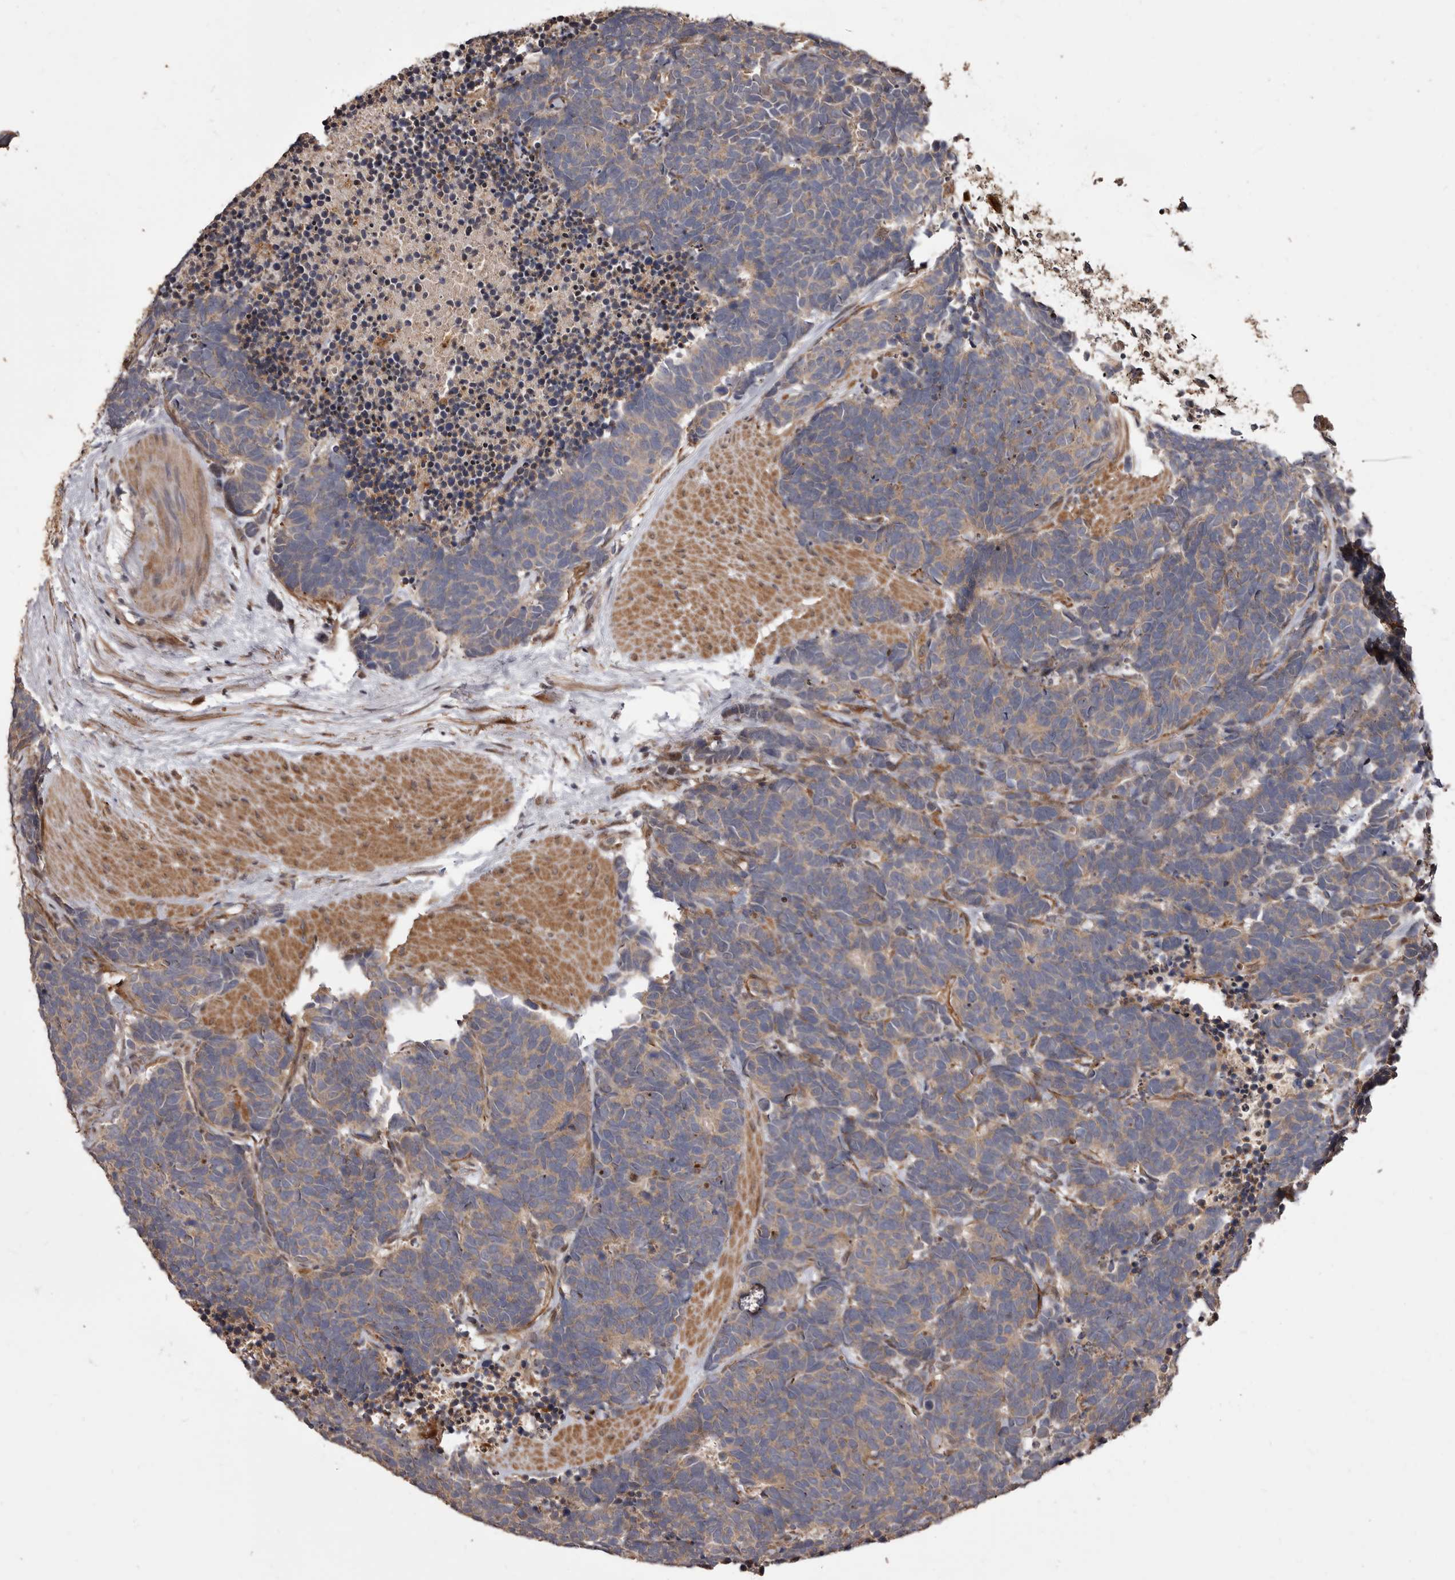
{"staining": {"intensity": "weak", "quantity": ">75%", "location": "cytoplasmic/membranous"}, "tissue": "carcinoid", "cell_type": "Tumor cells", "image_type": "cancer", "snomed": [{"axis": "morphology", "description": "Carcinoma, NOS"}, {"axis": "morphology", "description": "Carcinoid, malignant, NOS"}, {"axis": "topography", "description": "Urinary bladder"}], "caption": "Carcinoid (malignant) stained with a brown dye displays weak cytoplasmic/membranous positive expression in approximately >75% of tumor cells.", "gene": "ZCCHC7", "patient": {"sex": "male", "age": 57}}